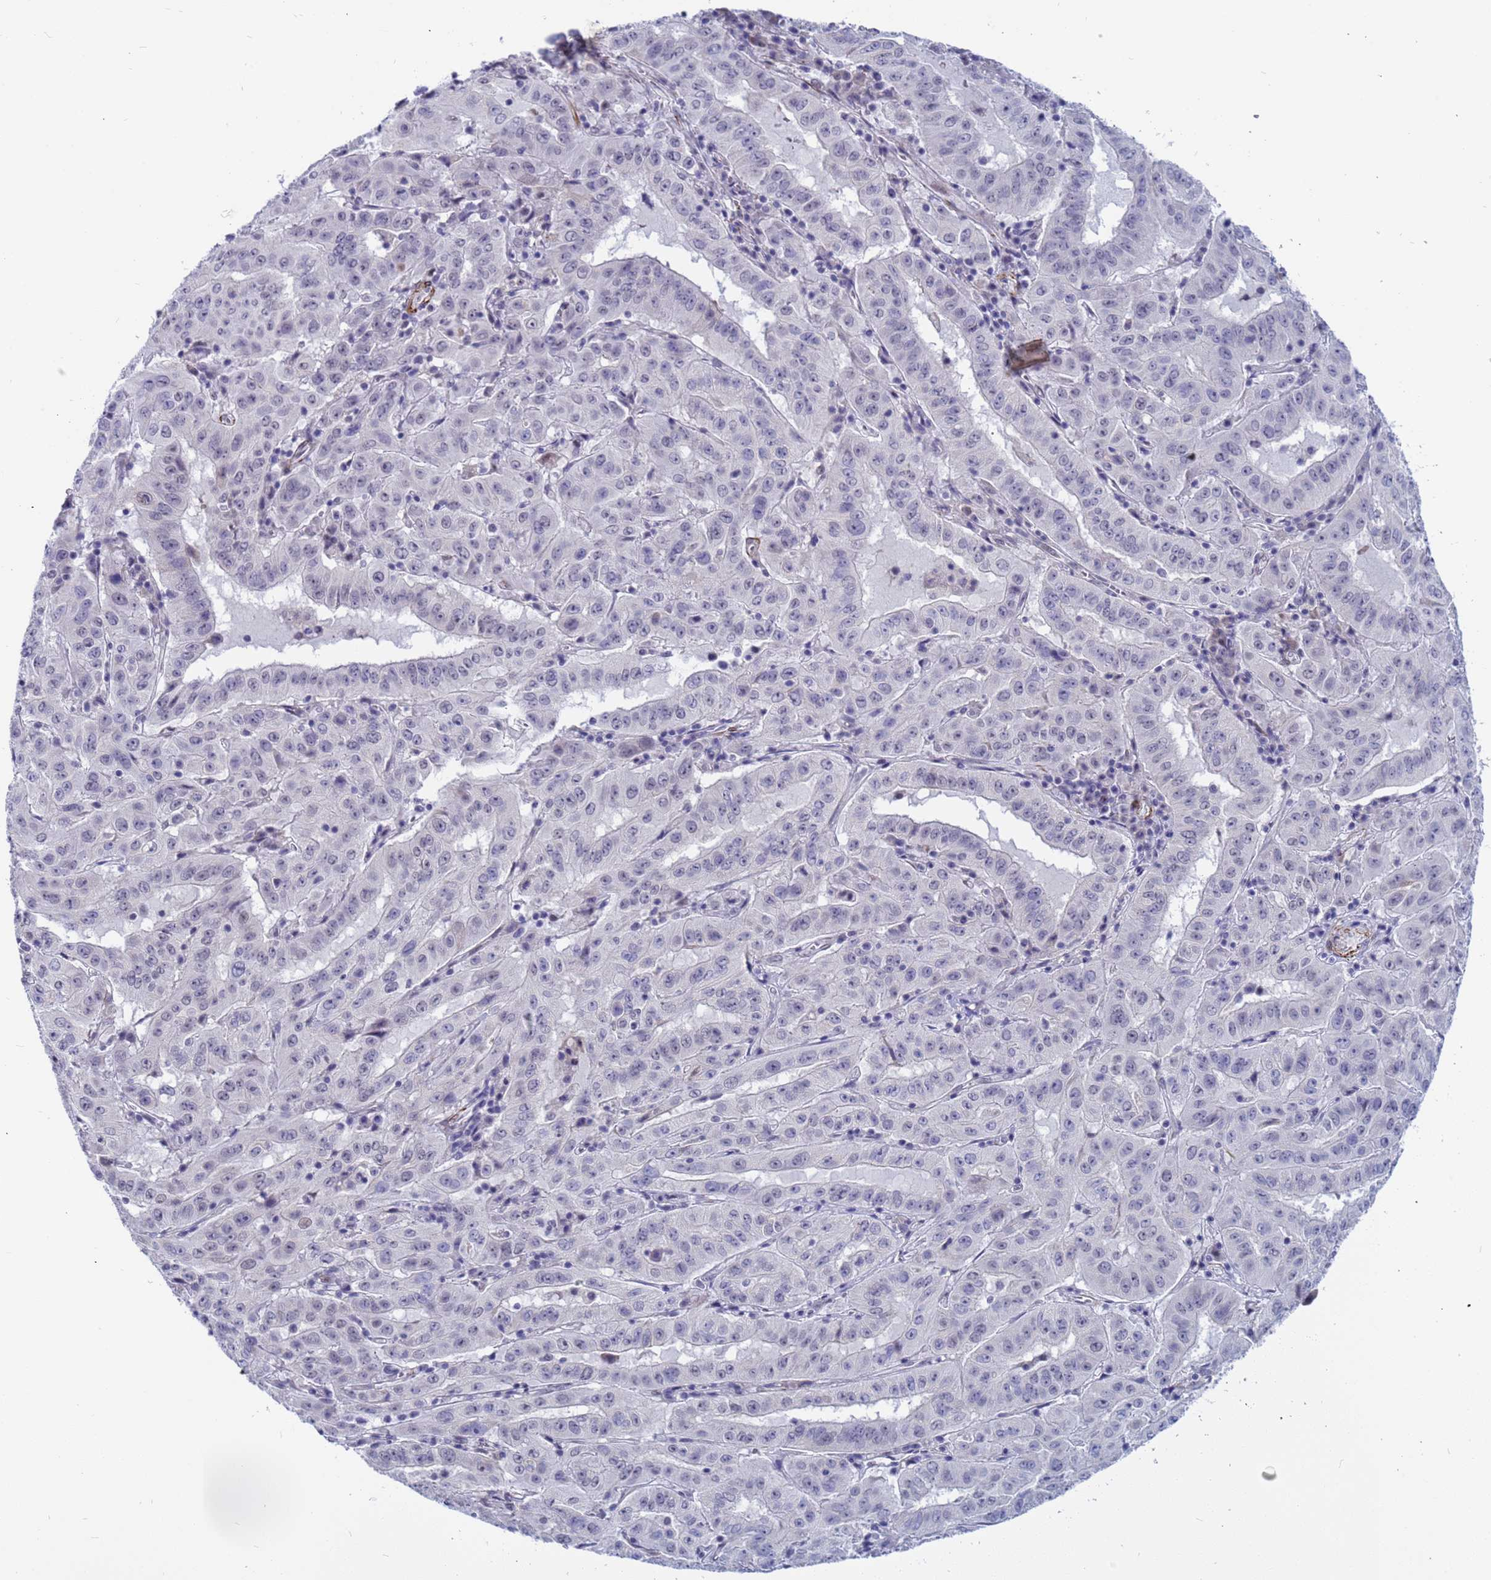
{"staining": {"intensity": "negative", "quantity": "none", "location": "none"}, "tissue": "pancreatic cancer", "cell_type": "Tumor cells", "image_type": "cancer", "snomed": [{"axis": "morphology", "description": "Adenocarcinoma, NOS"}, {"axis": "topography", "description": "Pancreas"}], "caption": "A histopathology image of pancreatic adenocarcinoma stained for a protein reveals no brown staining in tumor cells.", "gene": "CXorf65", "patient": {"sex": "male", "age": 63}}